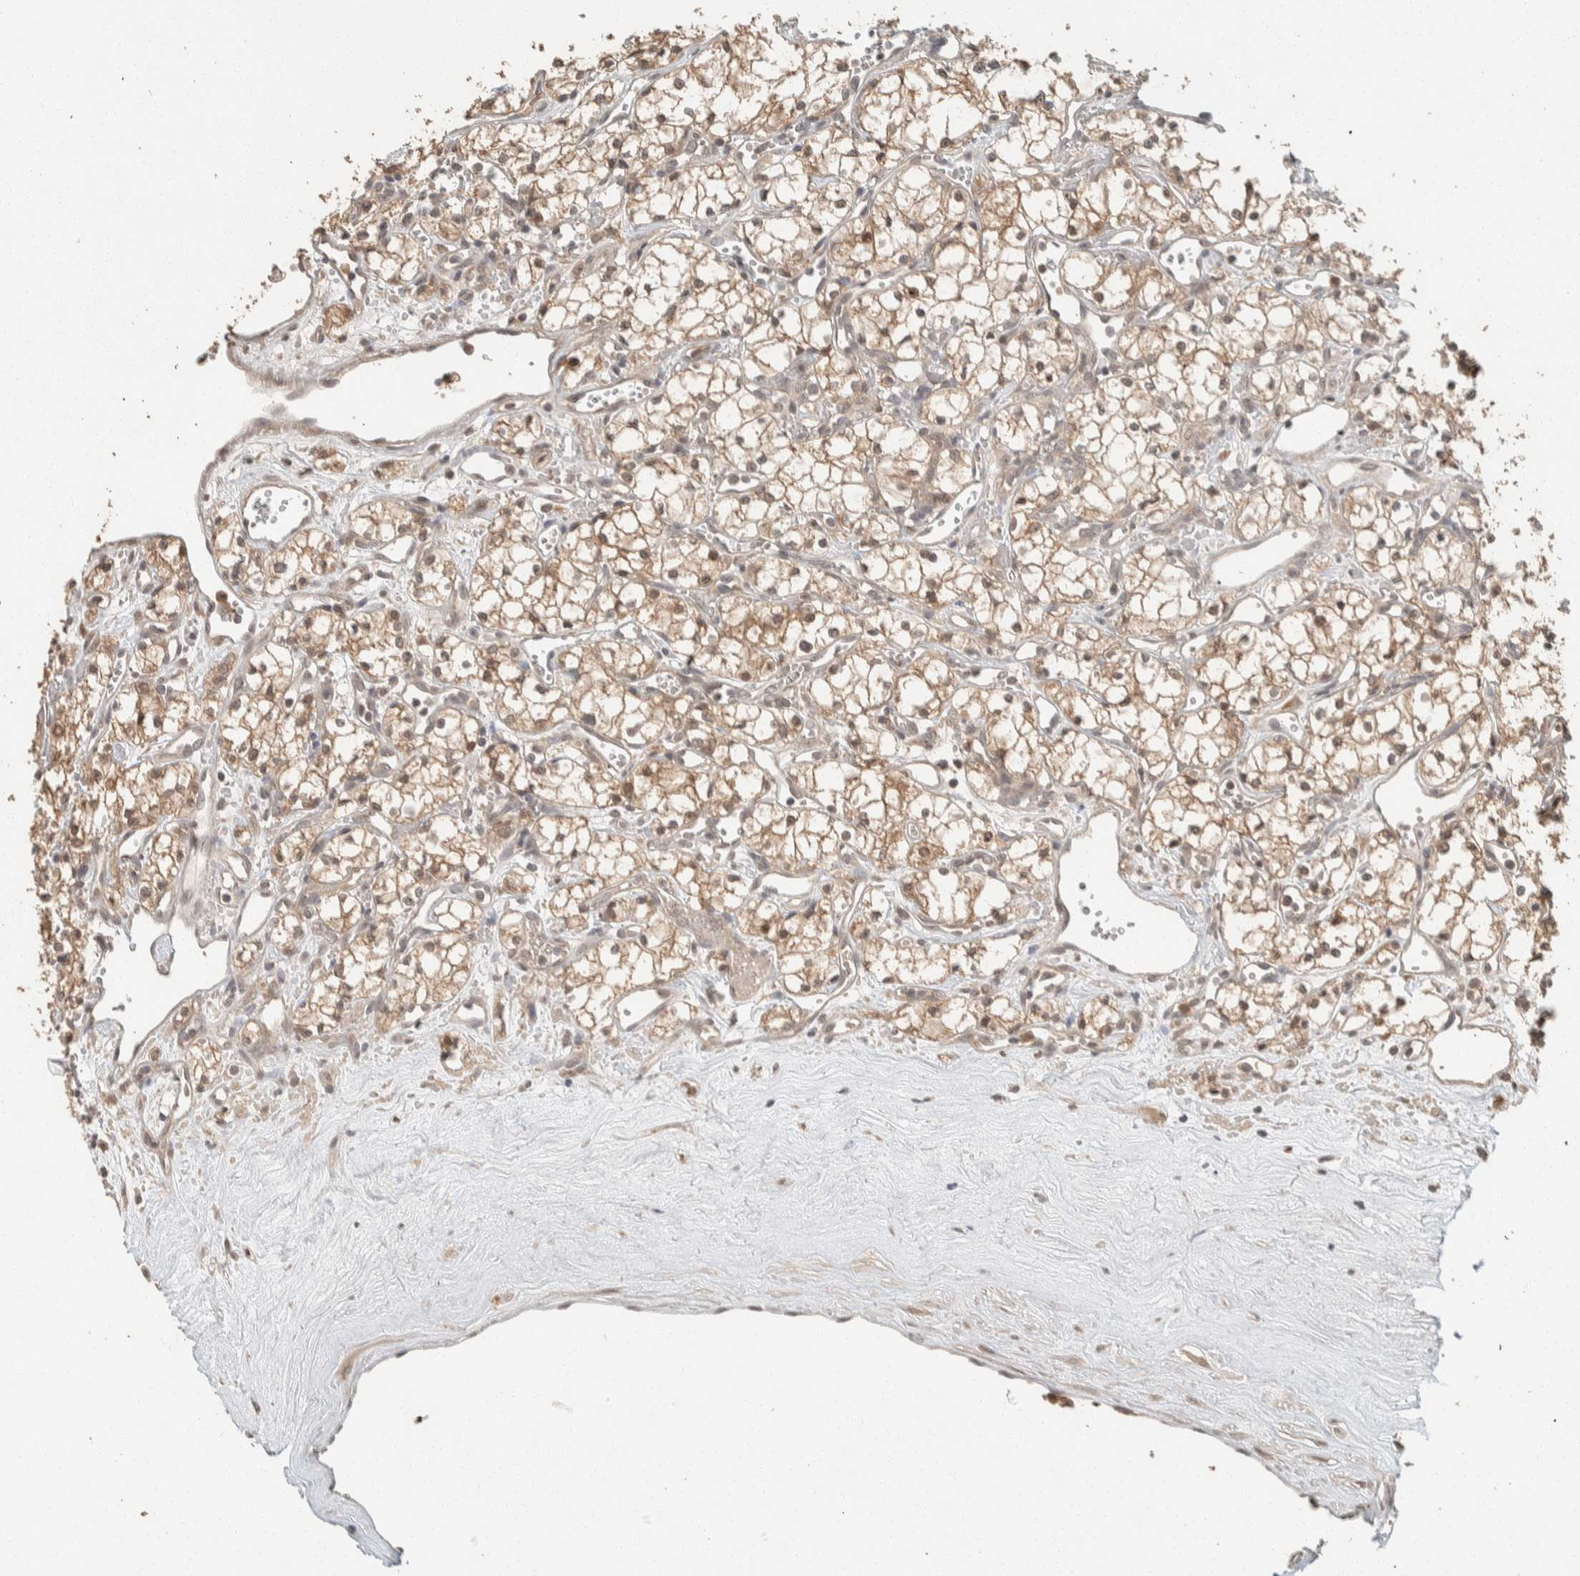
{"staining": {"intensity": "moderate", "quantity": ">75%", "location": "cytoplasmic/membranous,nuclear"}, "tissue": "renal cancer", "cell_type": "Tumor cells", "image_type": "cancer", "snomed": [{"axis": "morphology", "description": "Adenocarcinoma, NOS"}, {"axis": "topography", "description": "Kidney"}], "caption": "Human renal adenocarcinoma stained for a protein (brown) reveals moderate cytoplasmic/membranous and nuclear positive staining in about >75% of tumor cells.", "gene": "ZNF567", "patient": {"sex": "male", "age": 59}}